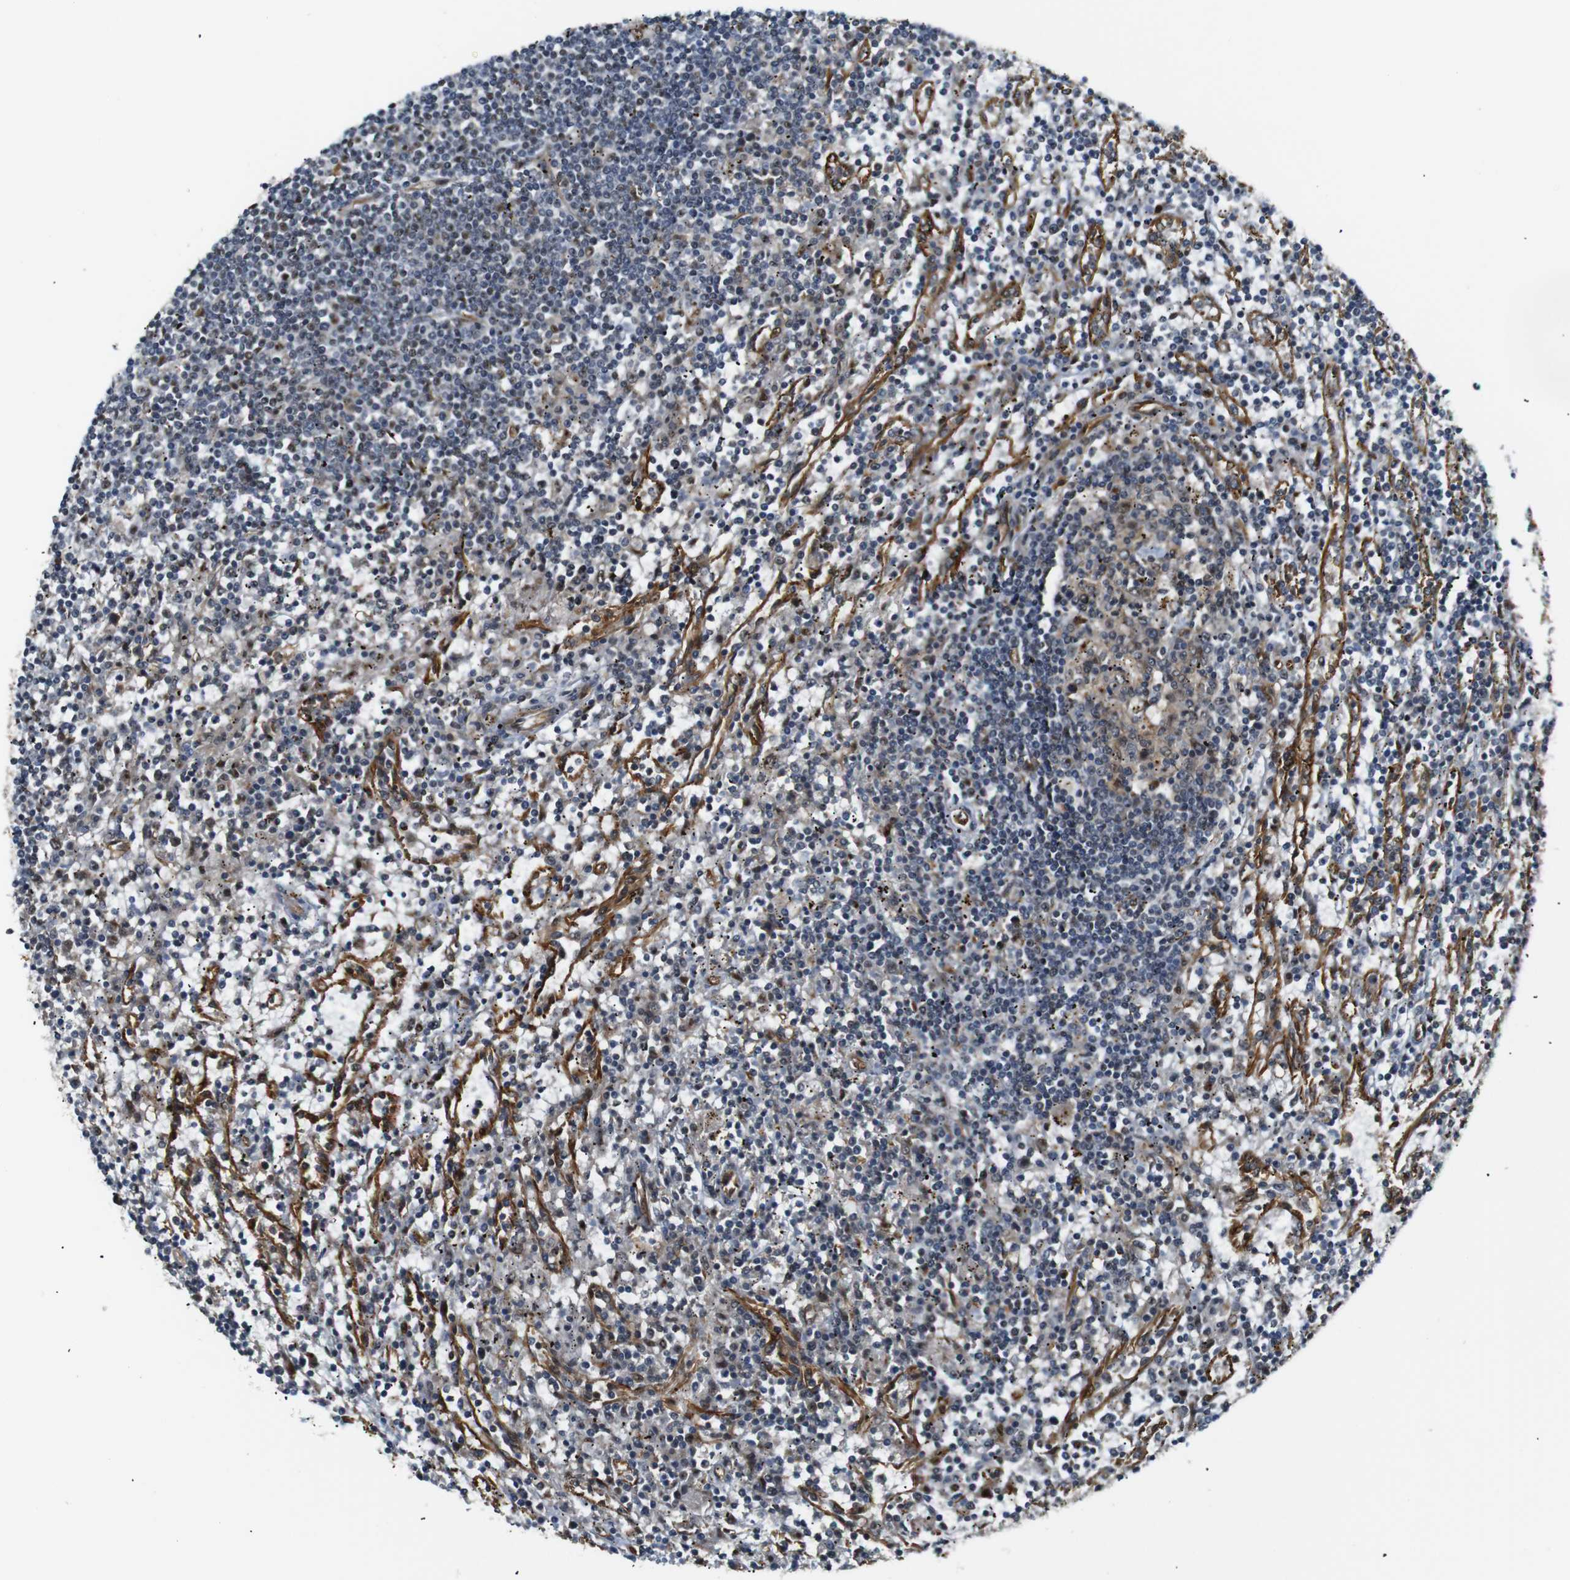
{"staining": {"intensity": "weak", "quantity": "25%-75%", "location": "nuclear"}, "tissue": "lymphoma", "cell_type": "Tumor cells", "image_type": "cancer", "snomed": [{"axis": "morphology", "description": "Malignant lymphoma, non-Hodgkin's type, Low grade"}, {"axis": "topography", "description": "Spleen"}], "caption": "Protein analysis of lymphoma tissue exhibits weak nuclear expression in approximately 25%-75% of tumor cells.", "gene": "PARN", "patient": {"sex": "male", "age": 76}}